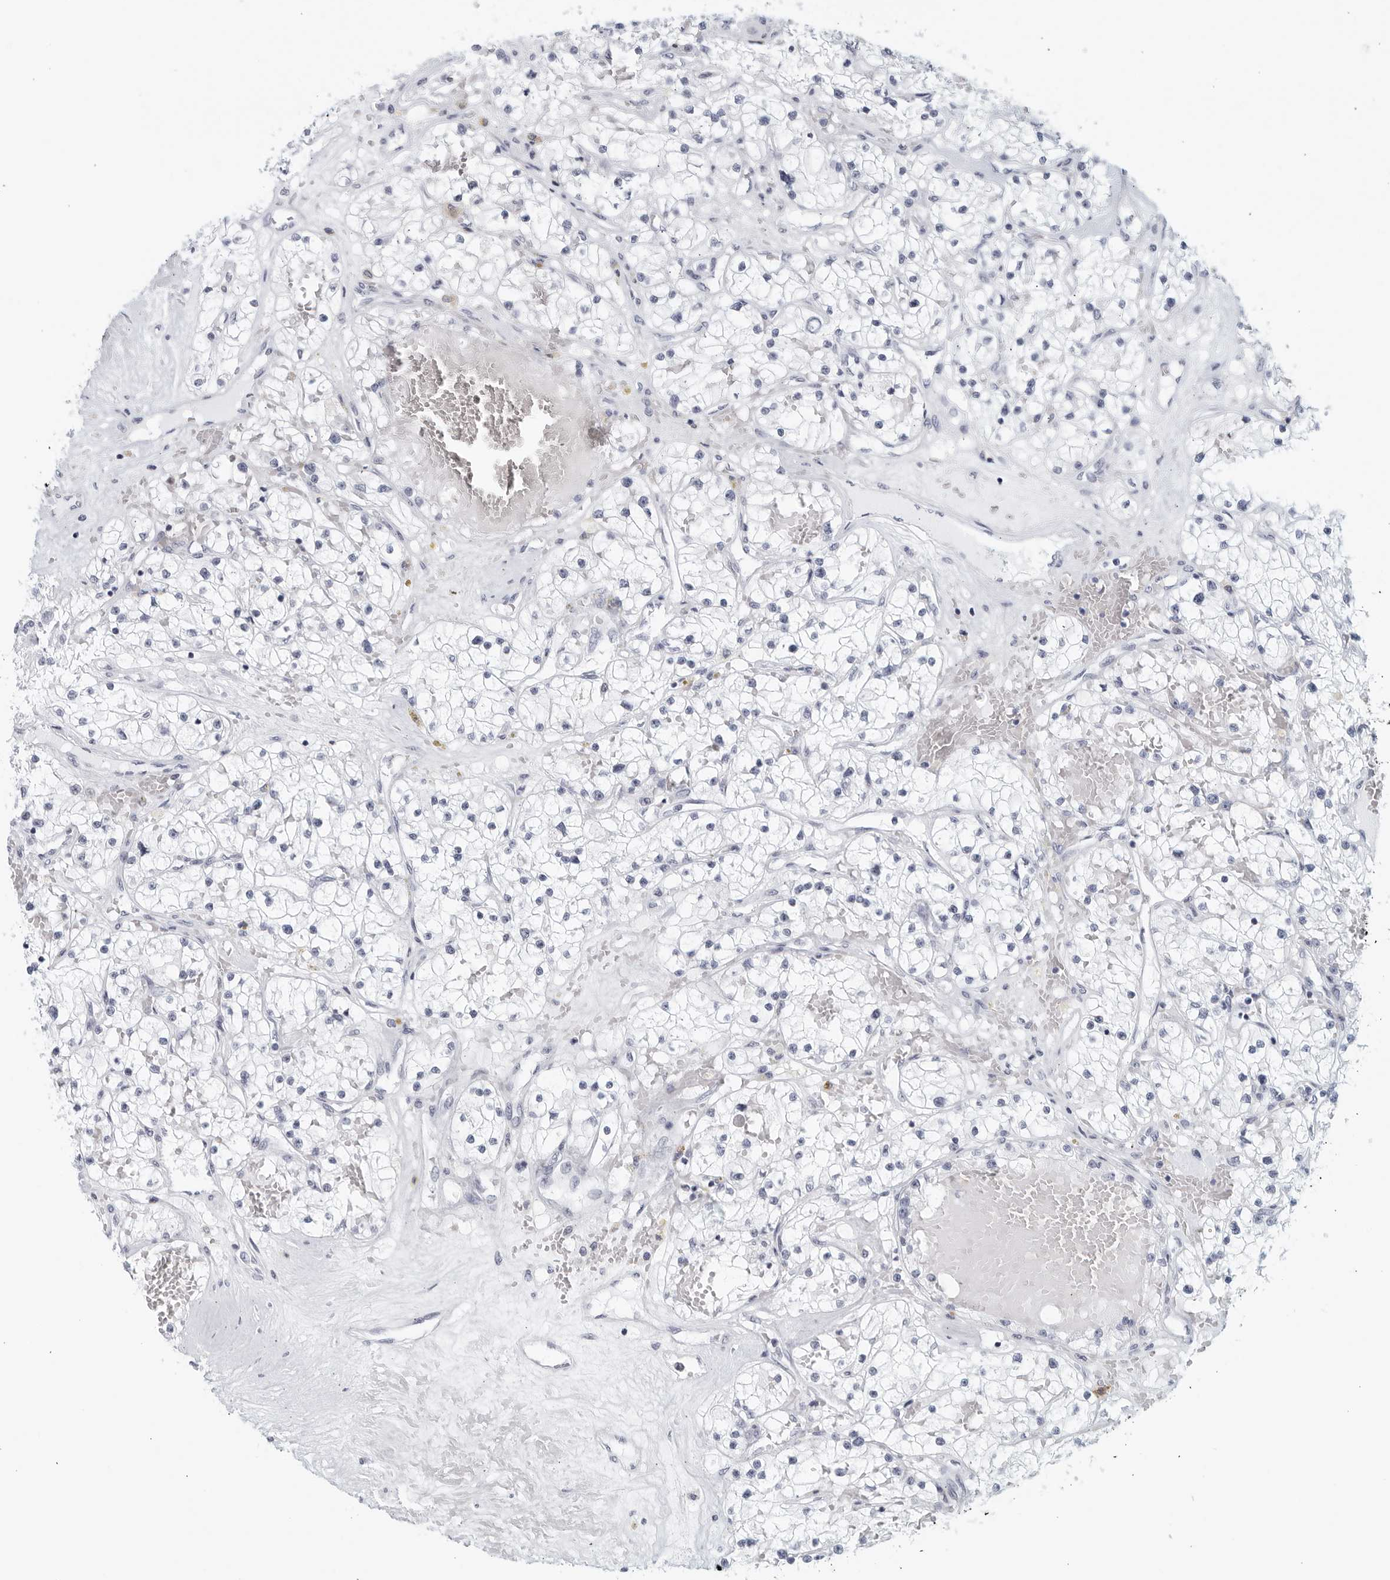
{"staining": {"intensity": "negative", "quantity": "none", "location": "none"}, "tissue": "renal cancer", "cell_type": "Tumor cells", "image_type": "cancer", "snomed": [{"axis": "morphology", "description": "Normal tissue, NOS"}, {"axis": "morphology", "description": "Adenocarcinoma, NOS"}, {"axis": "topography", "description": "Kidney"}], "caption": "A histopathology image of renal cancer (adenocarcinoma) stained for a protein demonstrates no brown staining in tumor cells.", "gene": "KLK7", "patient": {"sex": "male", "age": 68}}